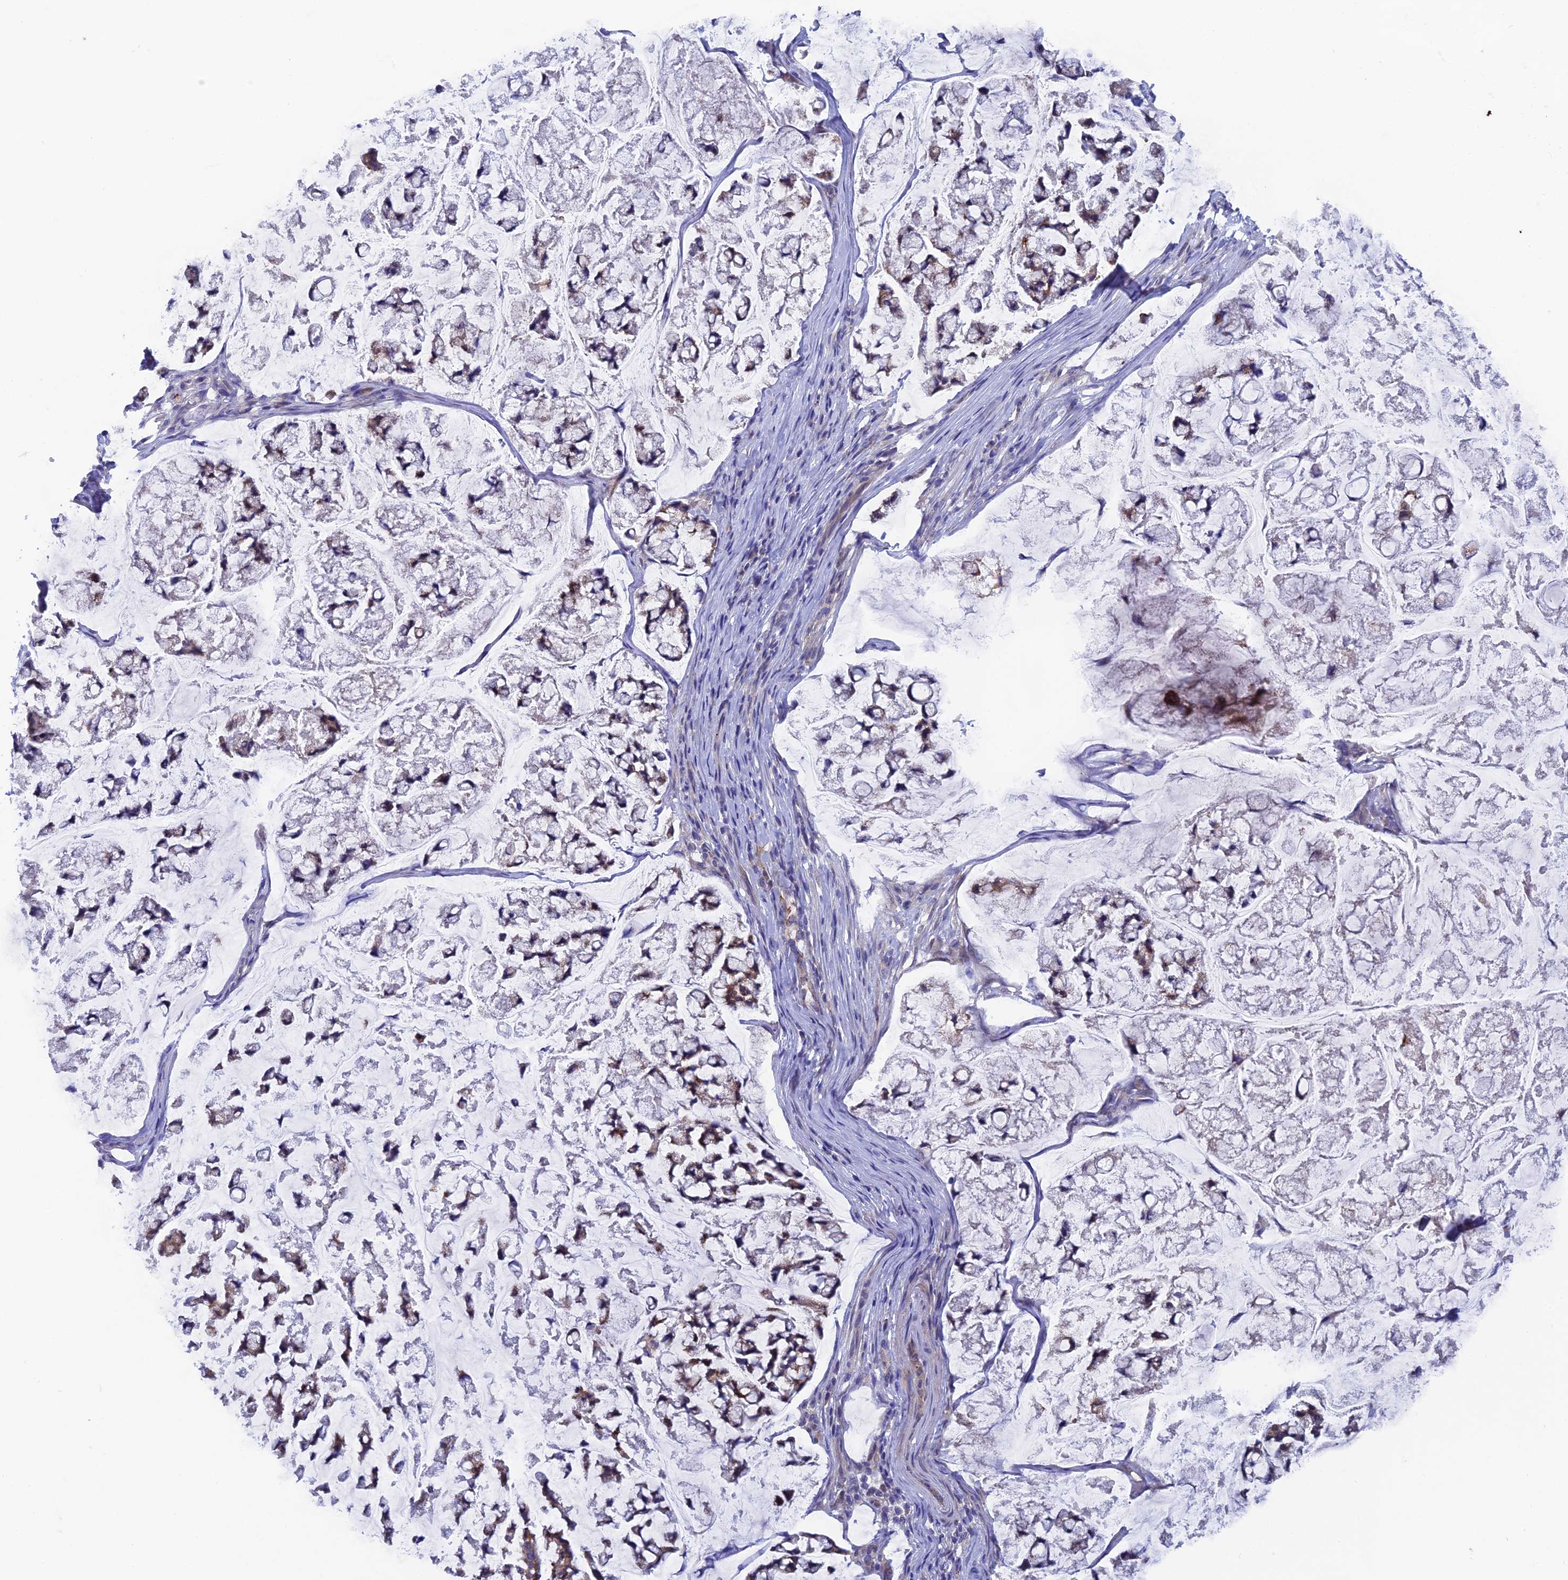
{"staining": {"intensity": "weak", "quantity": ">75%", "location": "cytoplasmic/membranous"}, "tissue": "stomach cancer", "cell_type": "Tumor cells", "image_type": "cancer", "snomed": [{"axis": "morphology", "description": "Adenocarcinoma, NOS"}, {"axis": "topography", "description": "Stomach, lower"}], "caption": "Tumor cells reveal weak cytoplasmic/membranous staining in approximately >75% of cells in stomach cancer (adenocarcinoma).", "gene": "AK4", "patient": {"sex": "male", "age": 67}}